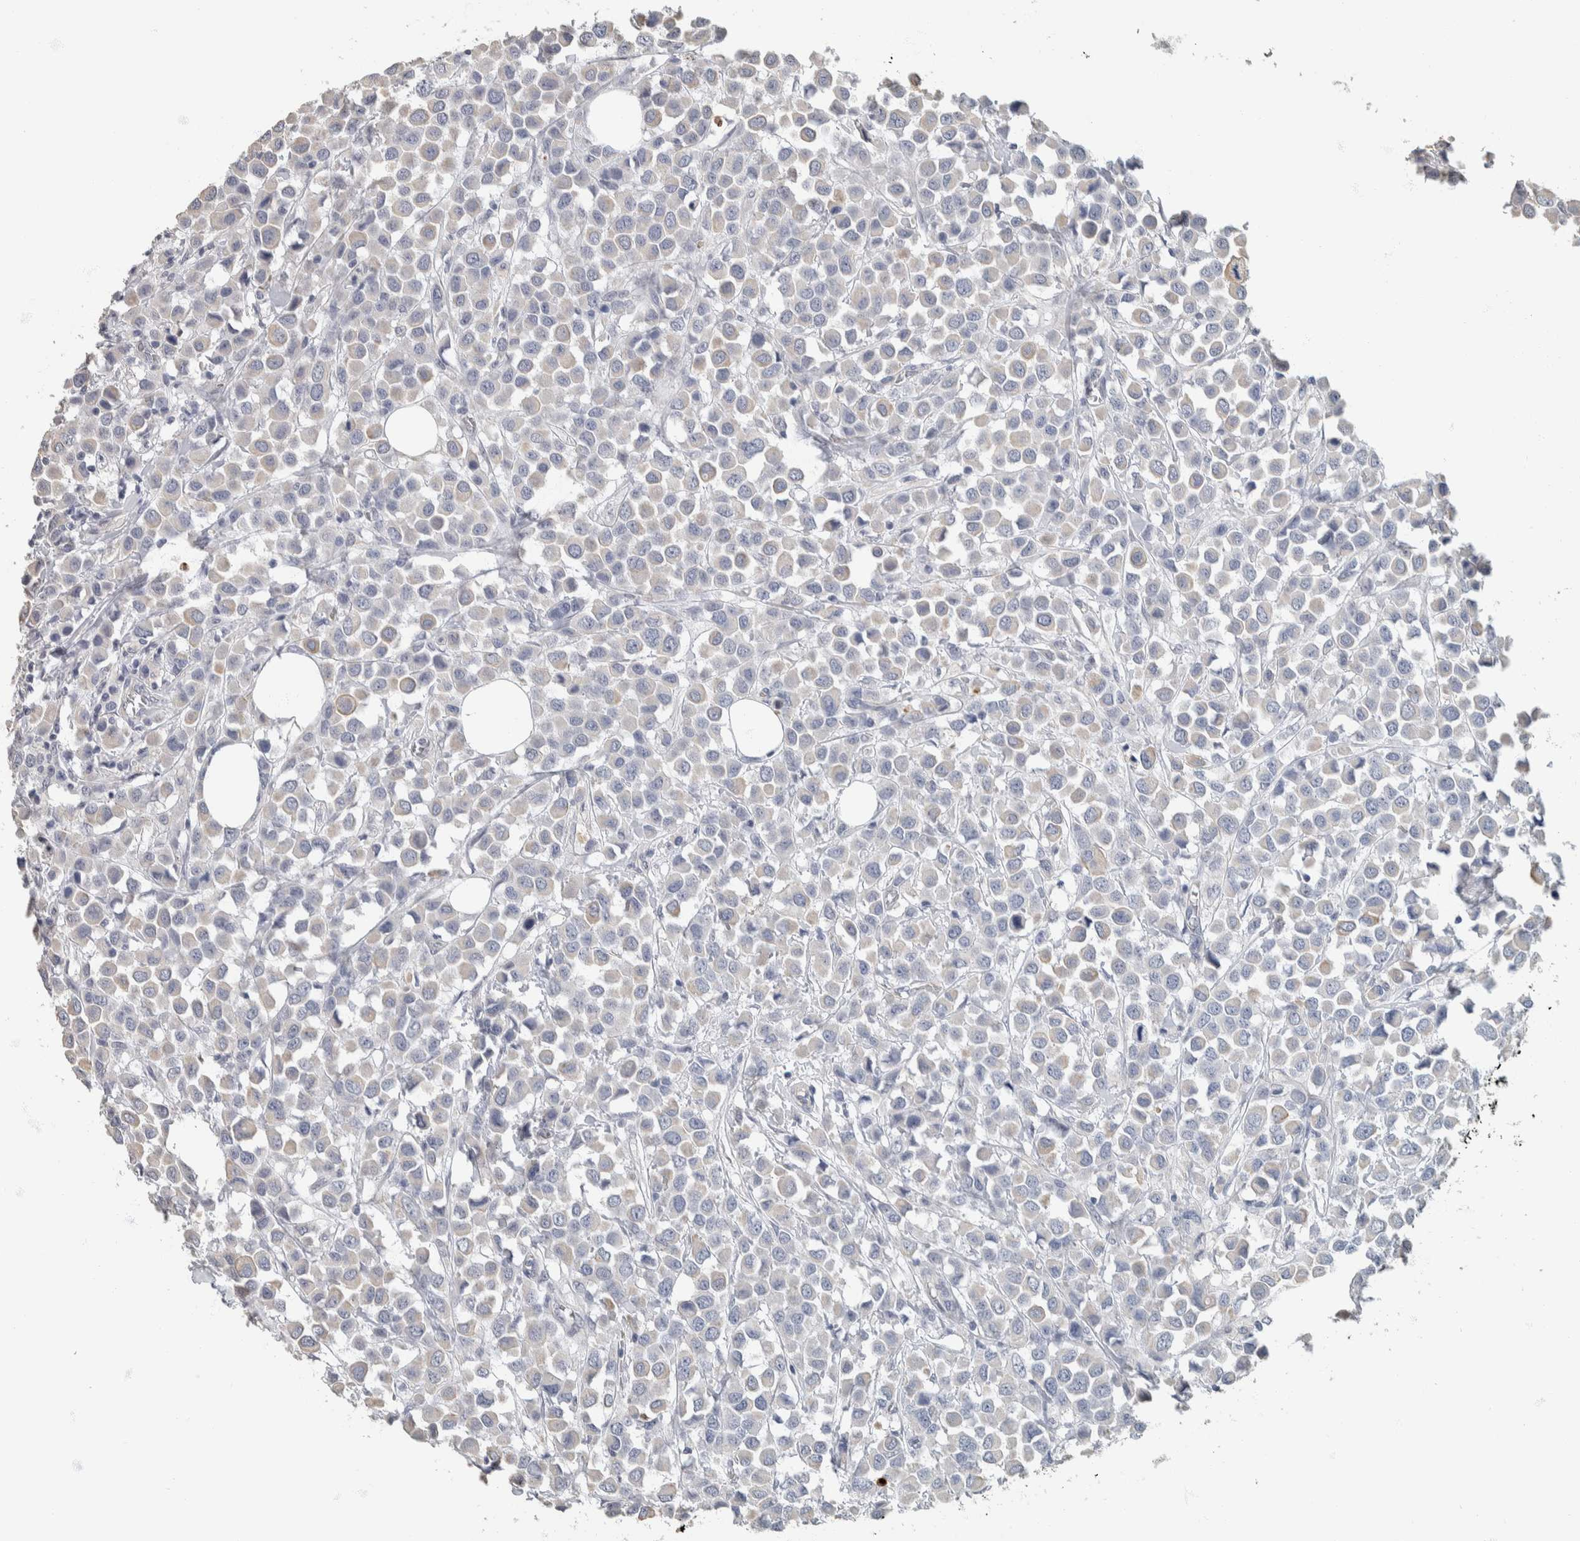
{"staining": {"intensity": "weak", "quantity": "<25%", "location": "cytoplasmic/membranous"}, "tissue": "breast cancer", "cell_type": "Tumor cells", "image_type": "cancer", "snomed": [{"axis": "morphology", "description": "Duct carcinoma"}, {"axis": "topography", "description": "Breast"}], "caption": "IHC of breast cancer (infiltrating ductal carcinoma) demonstrates no expression in tumor cells. (DAB immunohistochemistry visualized using brightfield microscopy, high magnification).", "gene": "NEFM", "patient": {"sex": "female", "age": 61}}